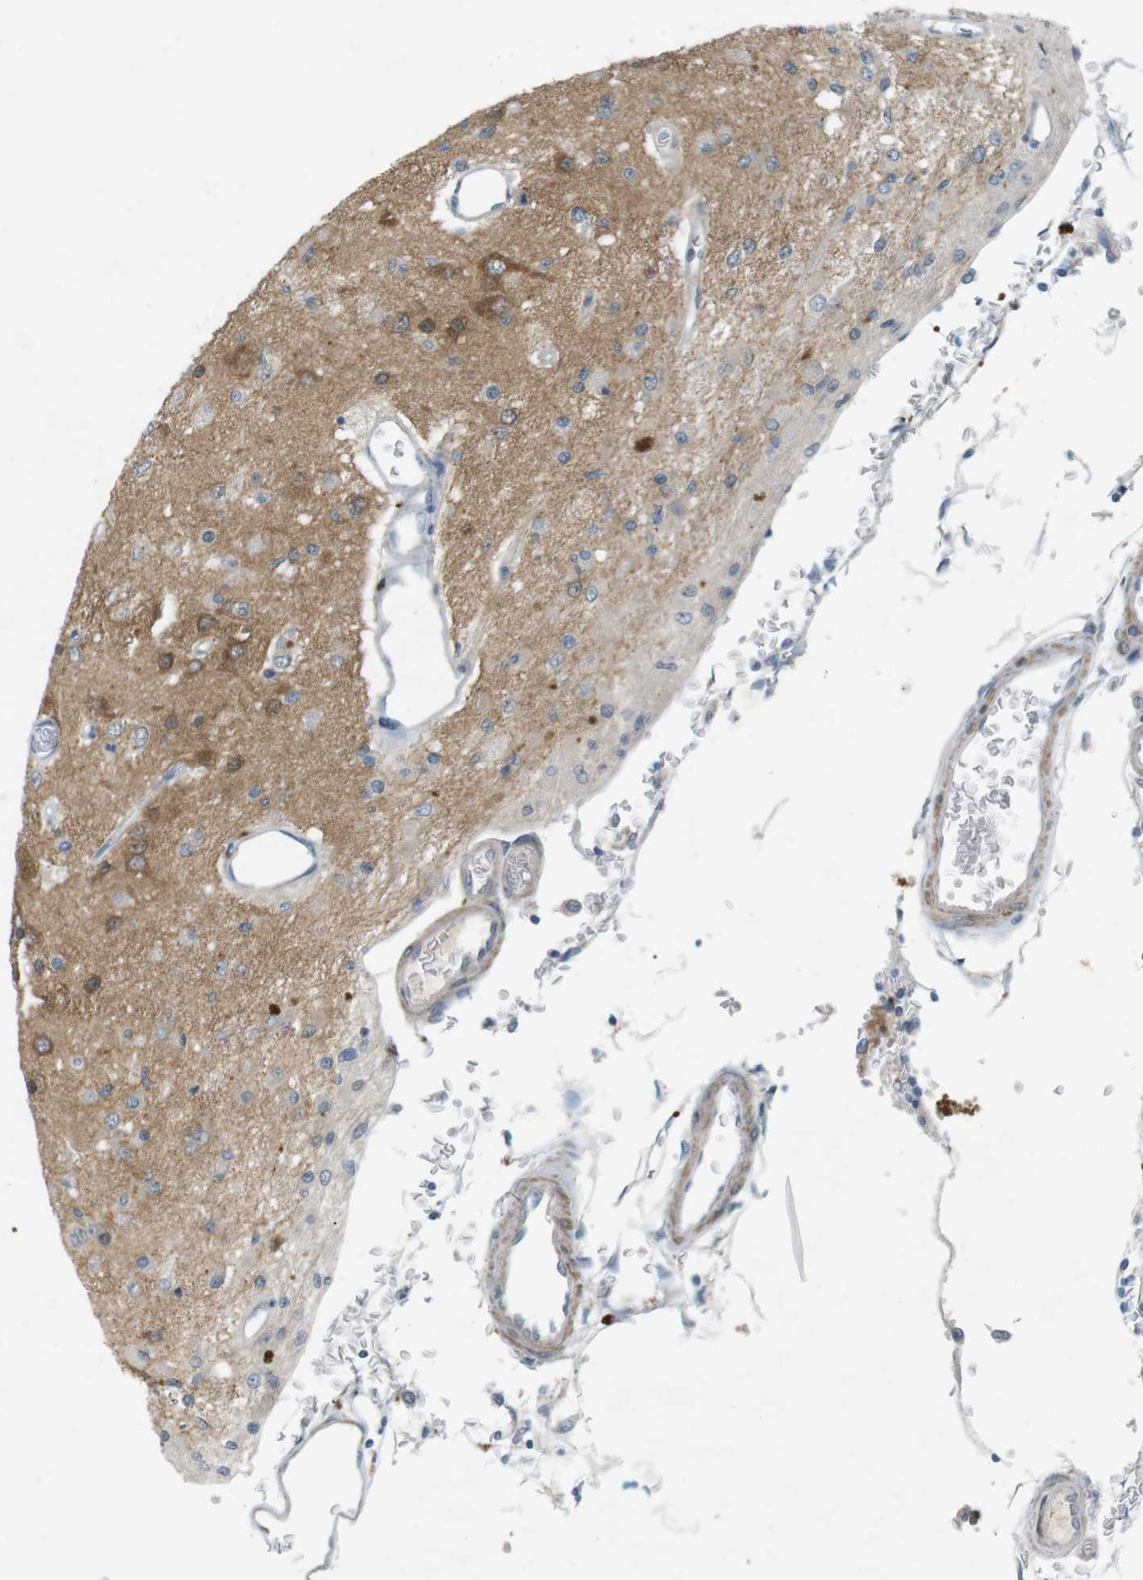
{"staining": {"intensity": "weak", "quantity": "<25%", "location": "cytoplasmic/membranous"}, "tissue": "glioma", "cell_type": "Tumor cells", "image_type": "cancer", "snomed": [{"axis": "morphology", "description": "Normal tissue, NOS"}, {"axis": "morphology", "description": "Glioma, malignant, High grade"}, {"axis": "topography", "description": "Cerebral cortex"}], "caption": "Malignant glioma (high-grade) was stained to show a protein in brown. There is no significant staining in tumor cells.", "gene": "RTN3", "patient": {"sex": "male", "age": 77}}